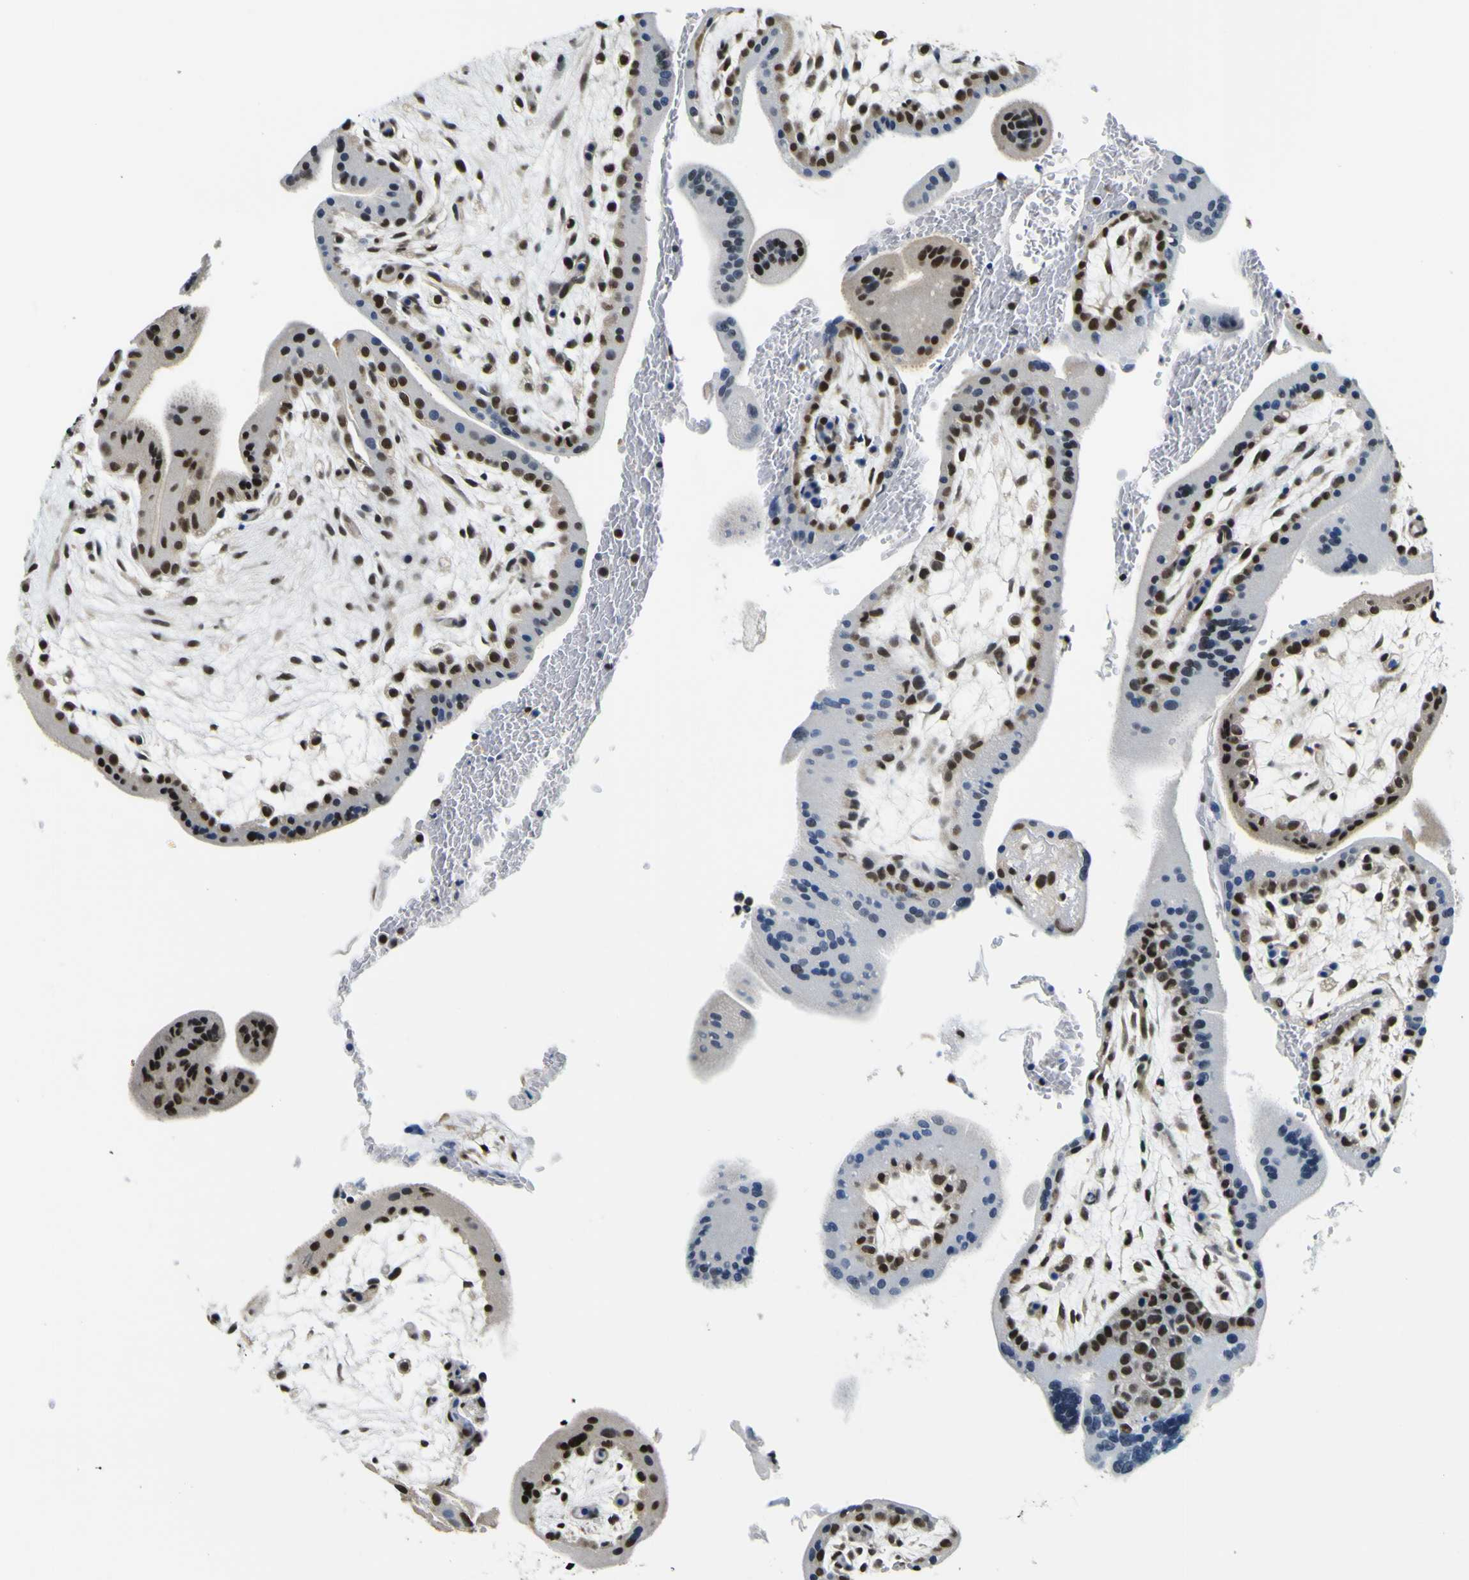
{"staining": {"intensity": "strong", "quantity": ">75%", "location": "nuclear"}, "tissue": "placenta", "cell_type": "Trophoblastic cells", "image_type": "normal", "snomed": [{"axis": "morphology", "description": "Normal tissue, NOS"}, {"axis": "topography", "description": "Placenta"}], "caption": "A histopathology image showing strong nuclear expression in about >75% of trophoblastic cells in normal placenta, as visualized by brown immunohistochemical staining.", "gene": "SP1", "patient": {"sex": "female", "age": 35}}